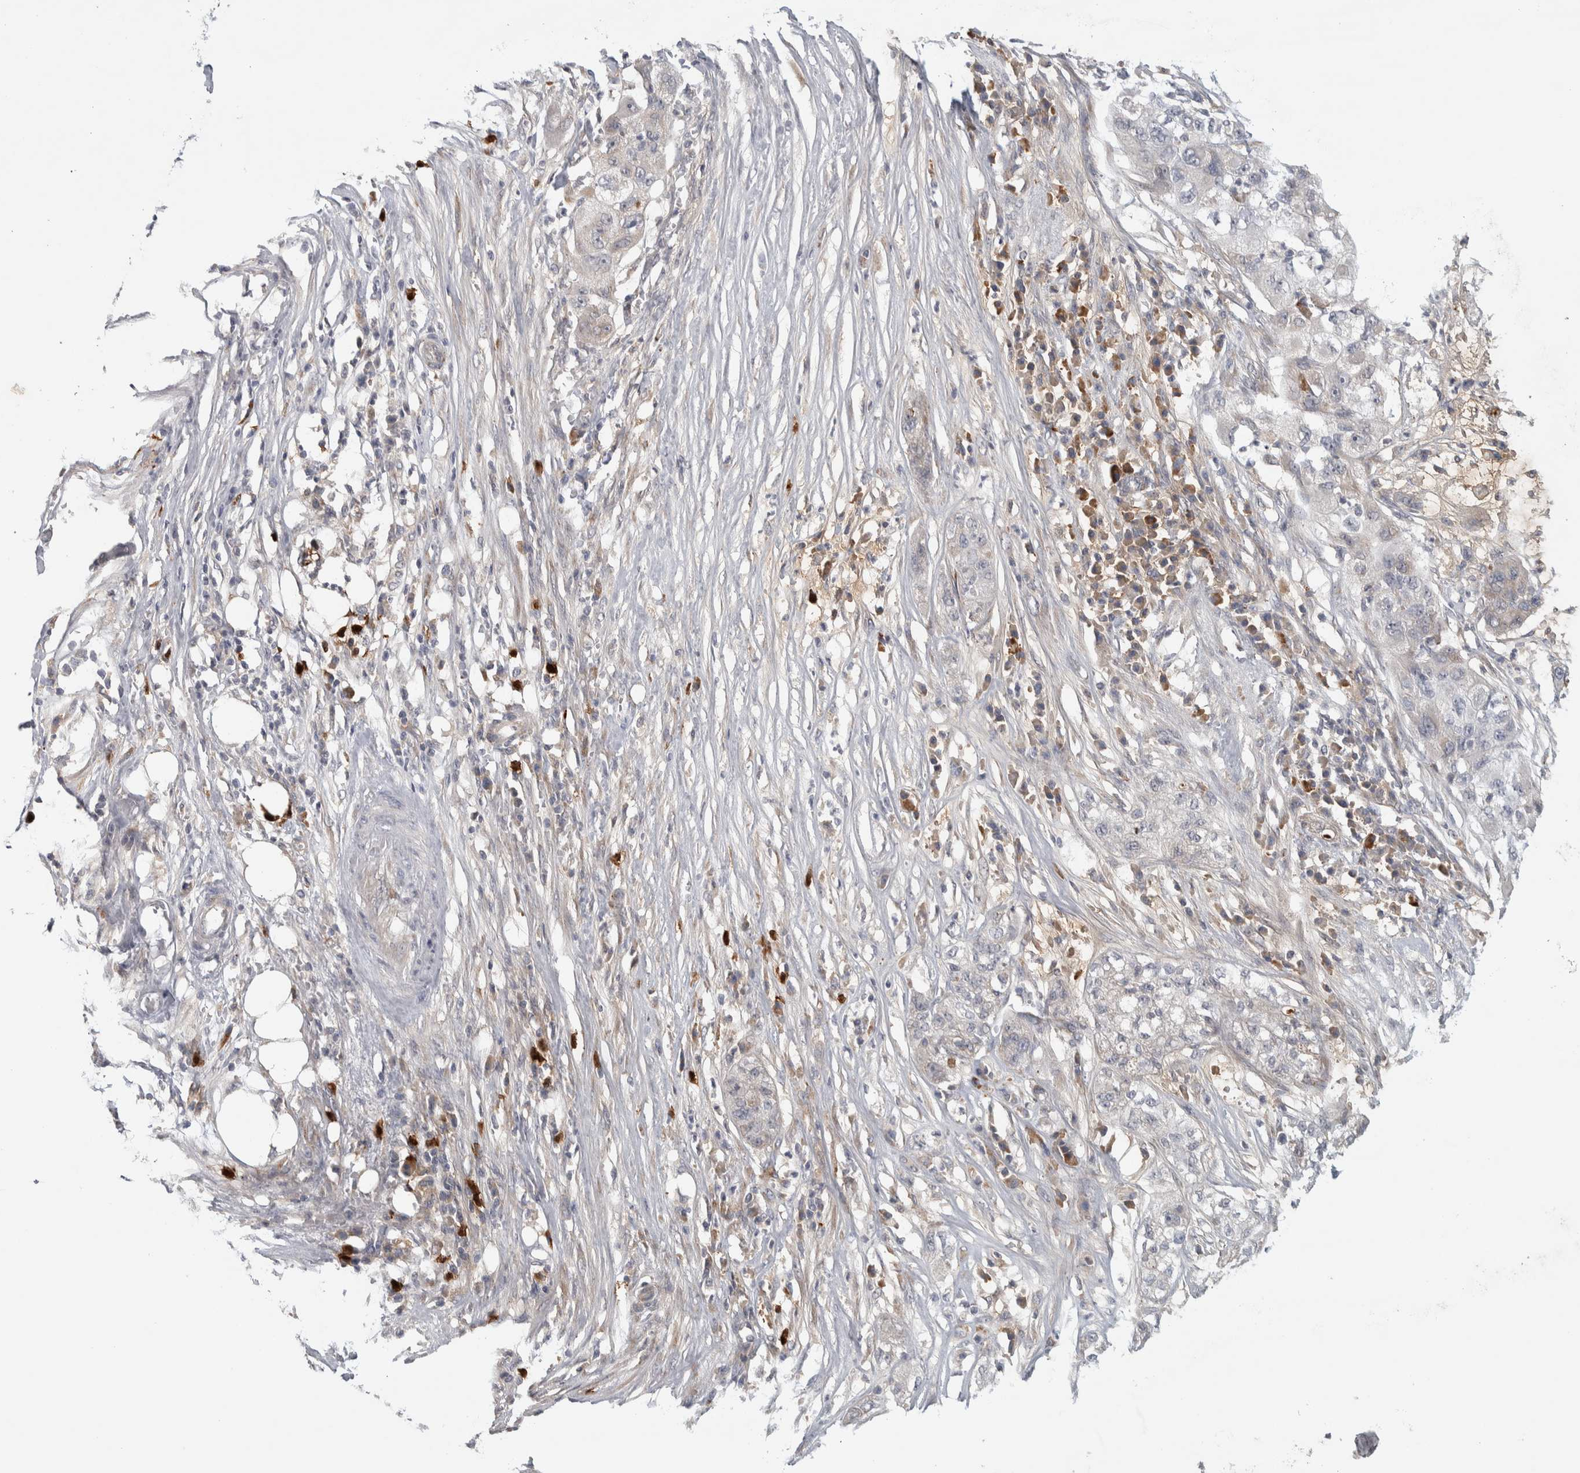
{"staining": {"intensity": "negative", "quantity": "none", "location": "none"}, "tissue": "pancreatic cancer", "cell_type": "Tumor cells", "image_type": "cancer", "snomed": [{"axis": "morphology", "description": "Adenocarcinoma, NOS"}, {"axis": "topography", "description": "Pancreas"}], "caption": "Immunohistochemistry (IHC) histopathology image of pancreatic cancer stained for a protein (brown), which reveals no expression in tumor cells.", "gene": "ADPRM", "patient": {"sex": "female", "age": 78}}